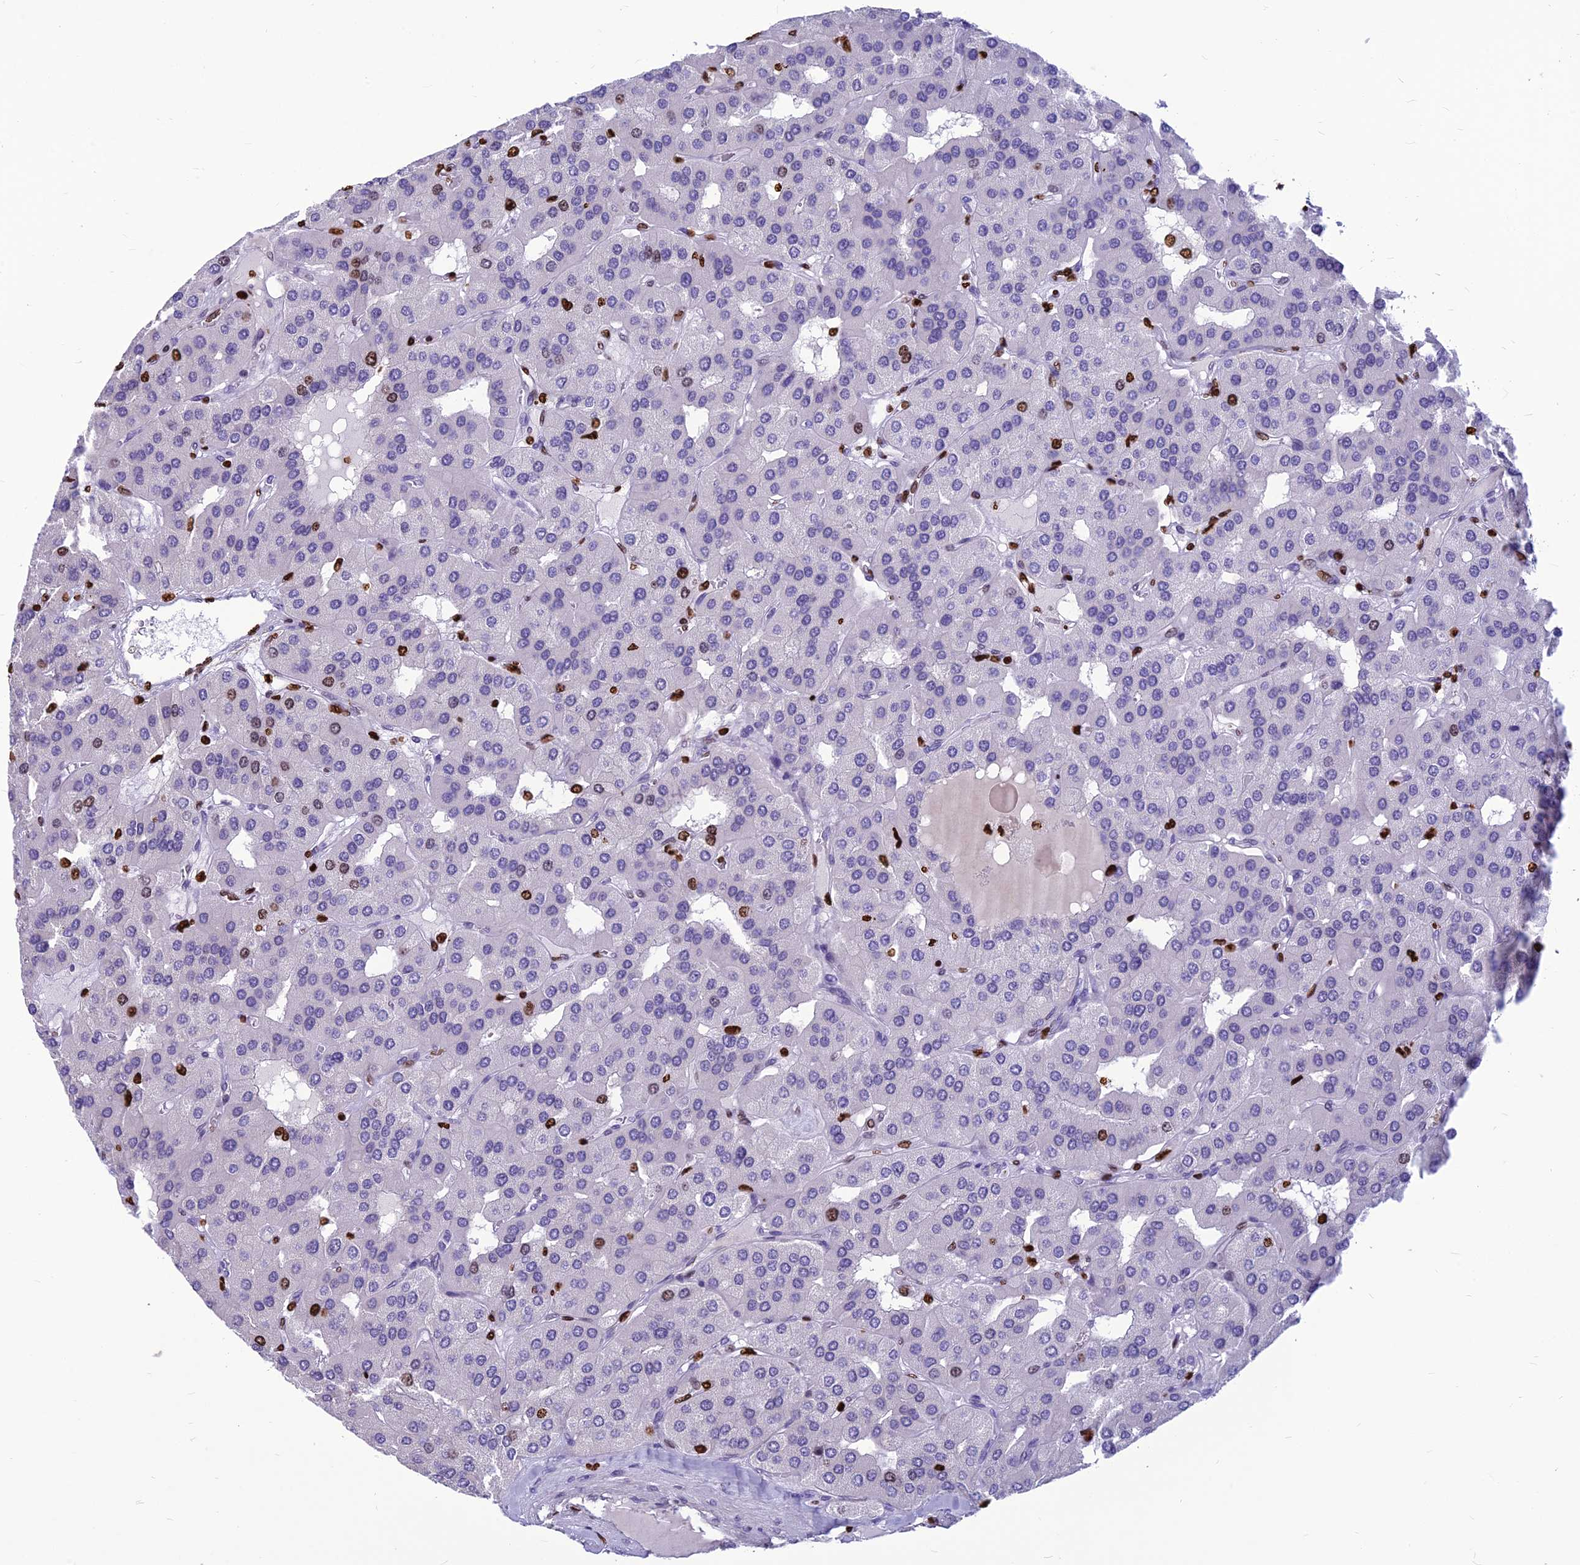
{"staining": {"intensity": "strong", "quantity": "<25%", "location": "nuclear"}, "tissue": "parathyroid gland", "cell_type": "Glandular cells", "image_type": "normal", "snomed": [{"axis": "morphology", "description": "Normal tissue, NOS"}, {"axis": "morphology", "description": "Adenoma, NOS"}, {"axis": "topography", "description": "Parathyroid gland"}], "caption": "Immunohistochemistry micrograph of normal parathyroid gland: parathyroid gland stained using immunohistochemistry (IHC) shows medium levels of strong protein expression localized specifically in the nuclear of glandular cells, appearing as a nuclear brown color.", "gene": "AKAP17A", "patient": {"sex": "female", "age": 86}}